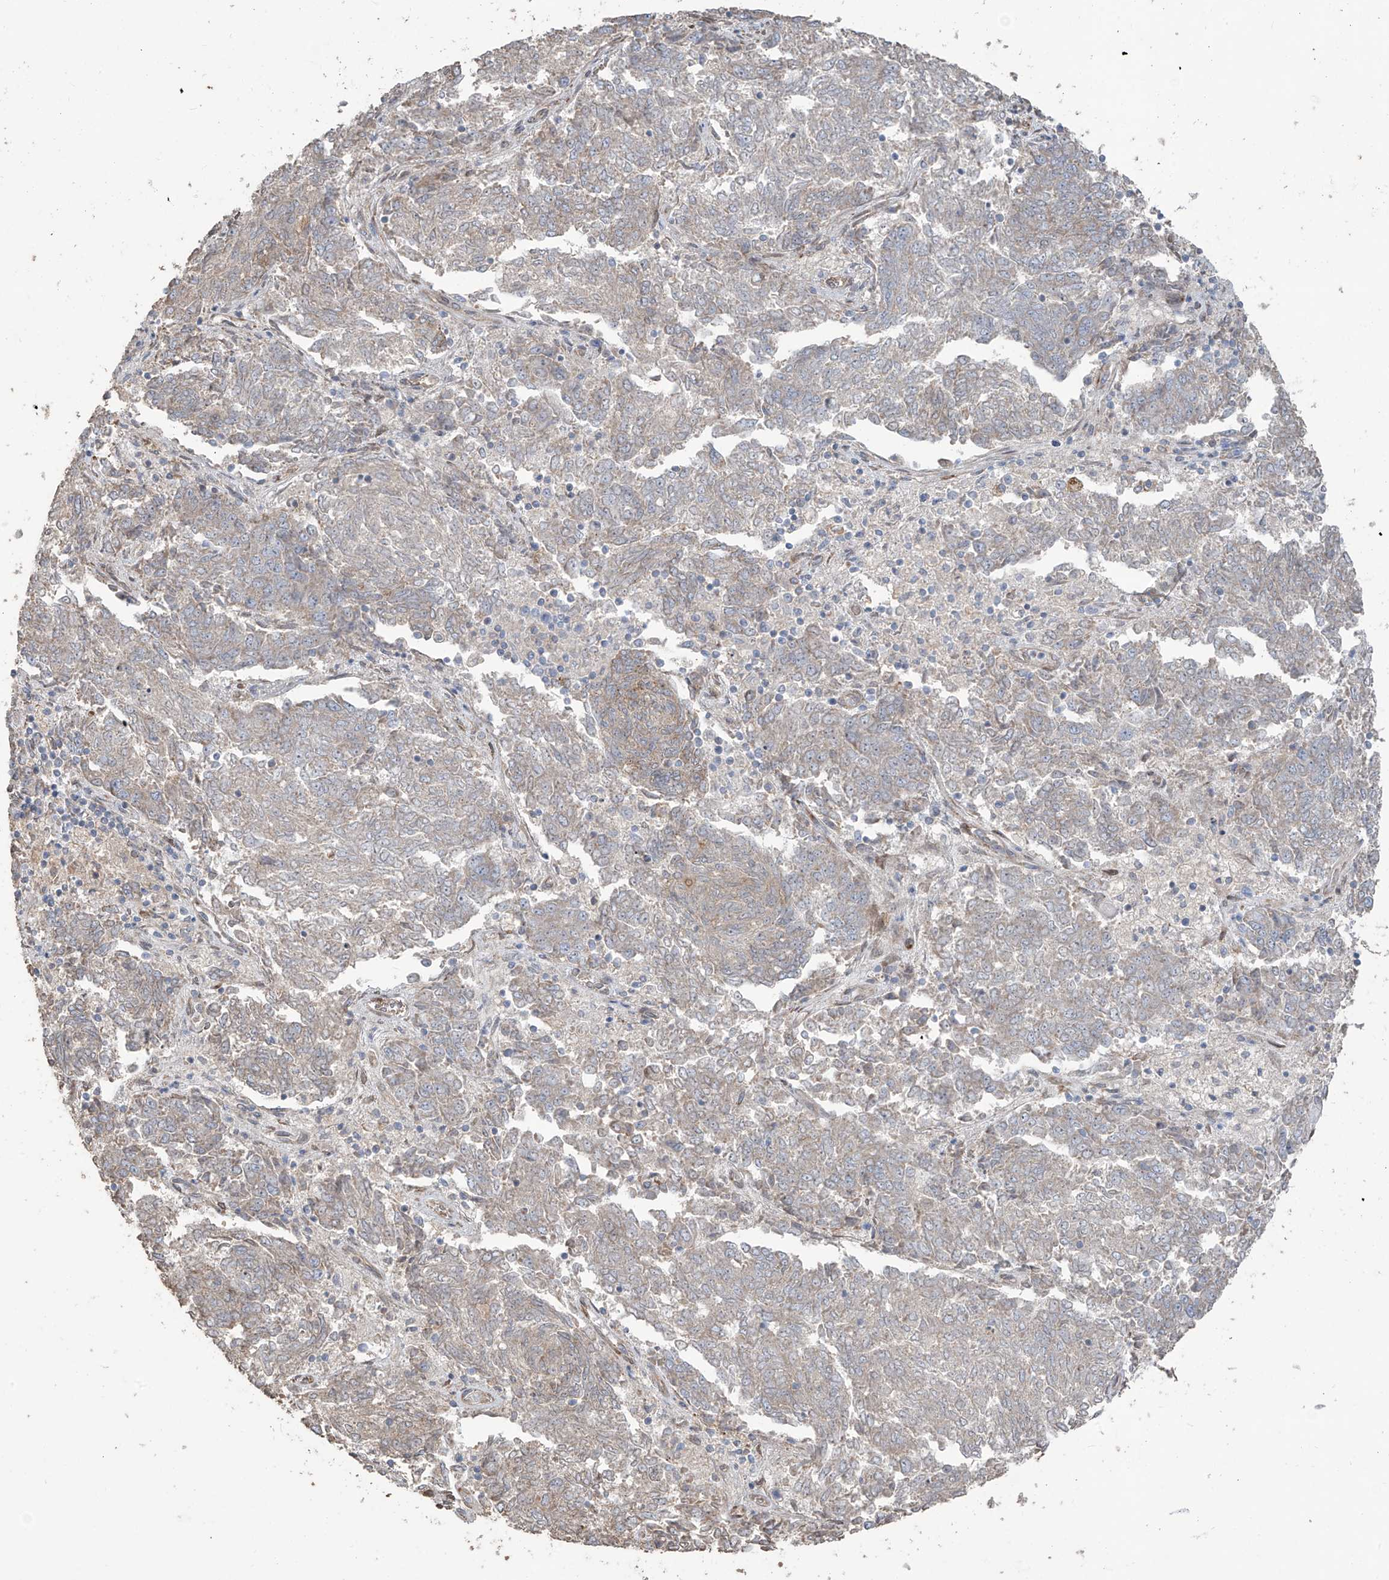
{"staining": {"intensity": "weak", "quantity": "<25%", "location": "cytoplasmic/membranous"}, "tissue": "endometrial cancer", "cell_type": "Tumor cells", "image_type": "cancer", "snomed": [{"axis": "morphology", "description": "Adenocarcinoma, NOS"}, {"axis": "topography", "description": "Endometrium"}], "caption": "This is a image of immunohistochemistry (IHC) staining of endometrial adenocarcinoma, which shows no staining in tumor cells.", "gene": "ABTB1", "patient": {"sex": "female", "age": 80}}